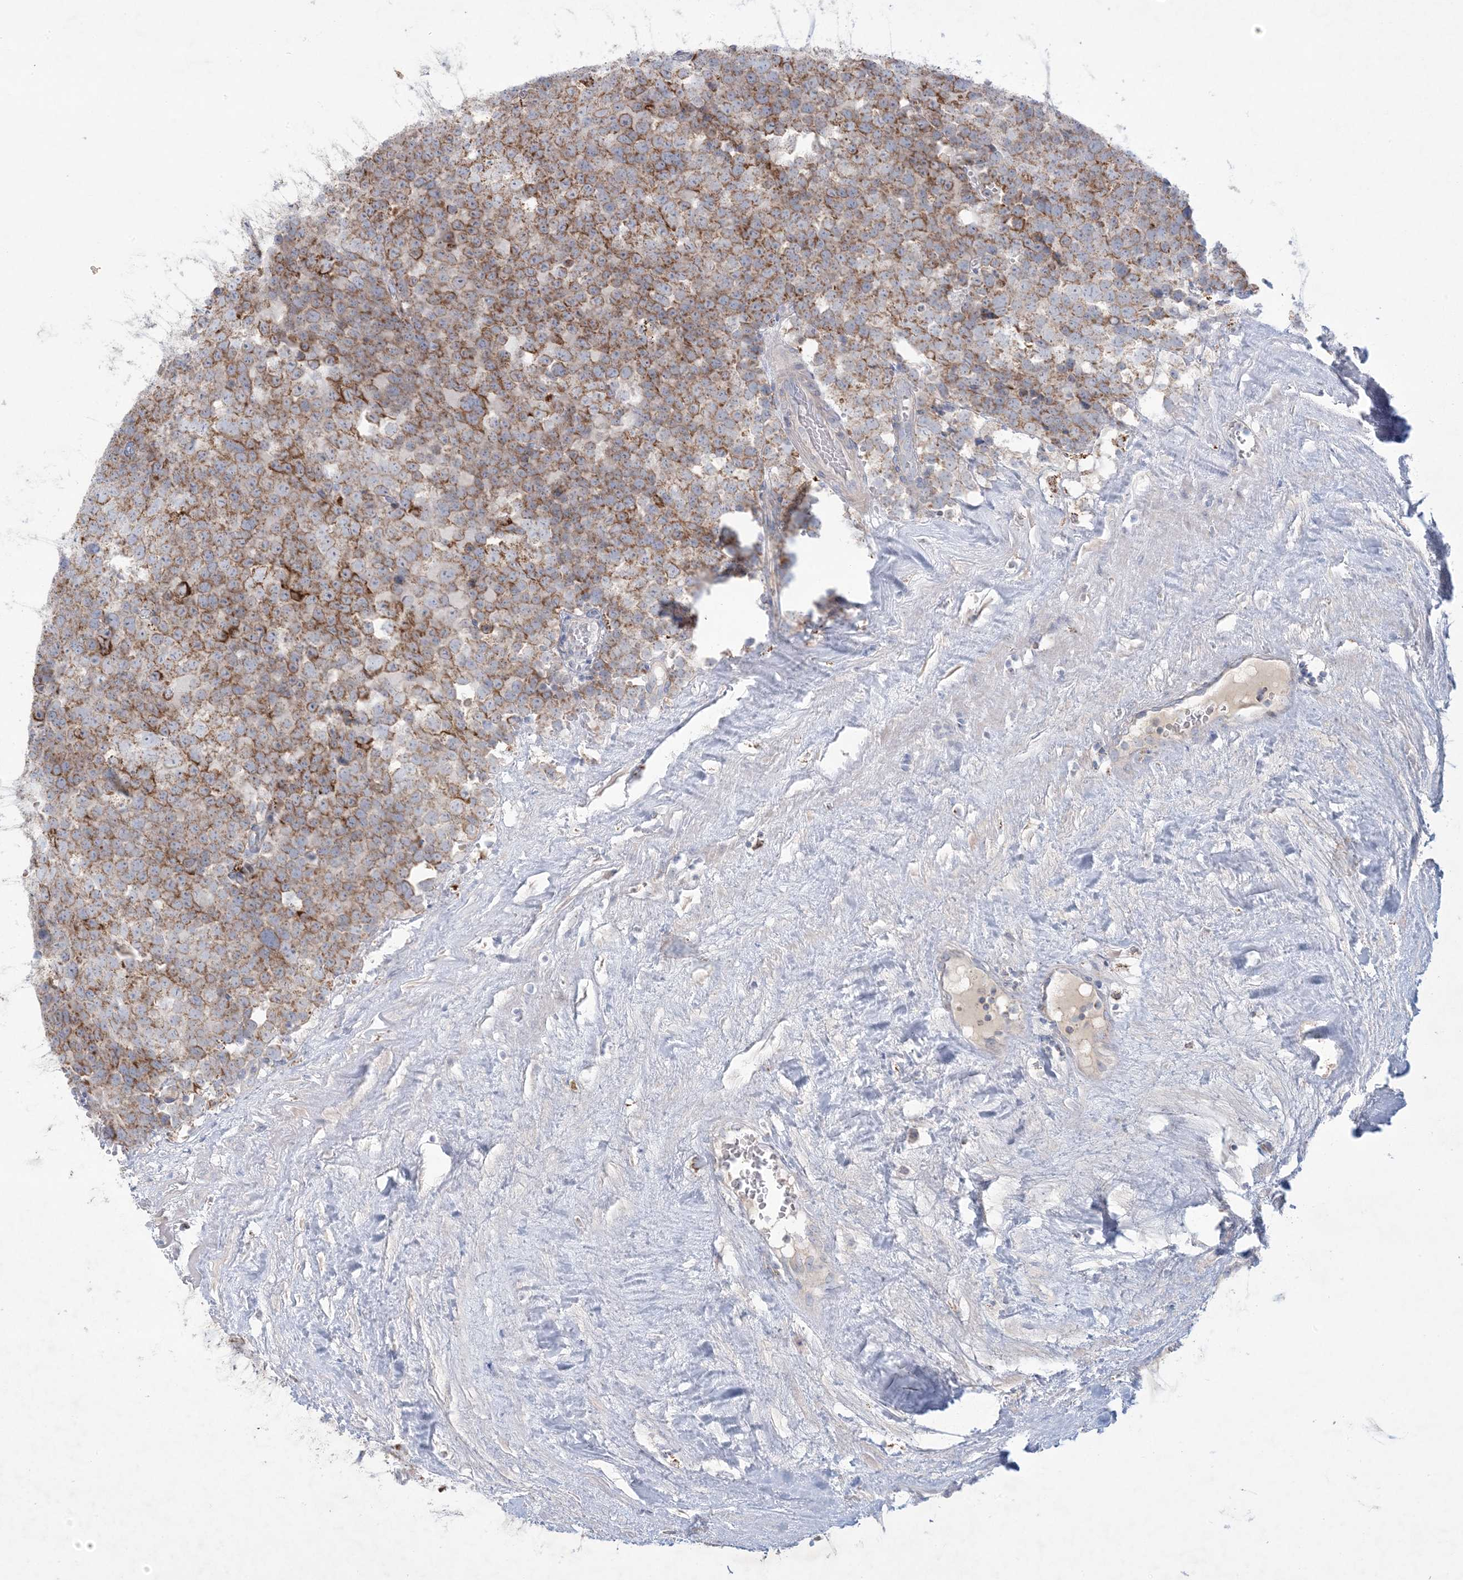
{"staining": {"intensity": "moderate", "quantity": ">75%", "location": "cytoplasmic/membranous"}, "tissue": "testis cancer", "cell_type": "Tumor cells", "image_type": "cancer", "snomed": [{"axis": "morphology", "description": "Seminoma, NOS"}, {"axis": "topography", "description": "Testis"}], "caption": "Immunohistochemical staining of testis cancer (seminoma) demonstrates medium levels of moderate cytoplasmic/membranous protein positivity in about >75% of tumor cells. (Brightfield microscopy of DAB IHC at high magnification).", "gene": "KCTD6", "patient": {"sex": "male", "age": 71}}